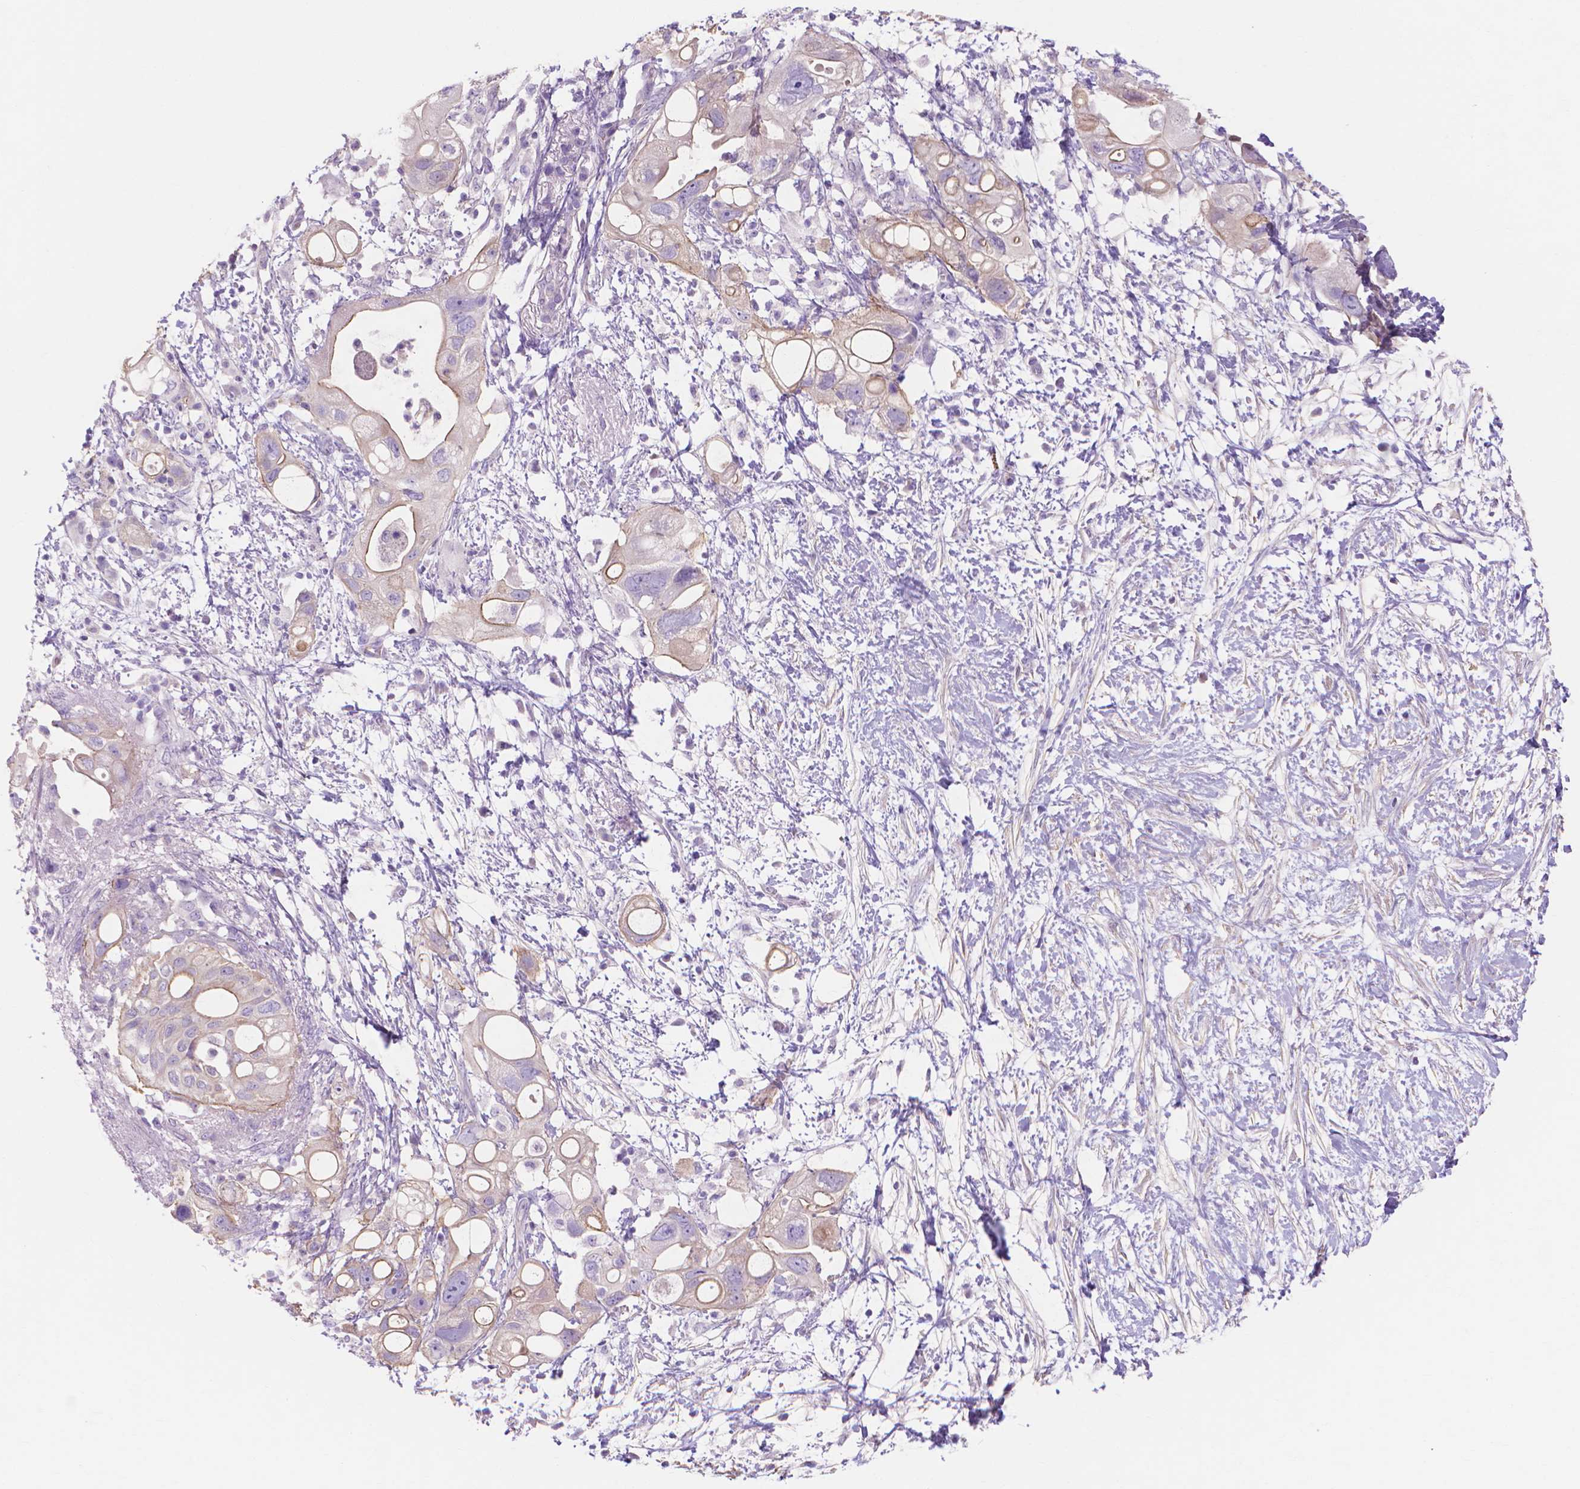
{"staining": {"intensity": "weak", "quantity": "<25%", "location": "cytoplasmic/membranous"}, "tissue": "pancreatic cancer", "cell_type": "Tumor cells", "image_type": "cancer", "snomed": [{"axis": "morphology", "description": "Adenocarcinoma, NOS"}, {"axis": "topography", "description": "Pancreas"}], "caption": "Immunohistochemistry (IHC) of pancreatic adenocarcinoma demonstrates no positivity in tumor cells.", "gene": "MBLAC1", "patient": {"sex": "female", "age": 72}}